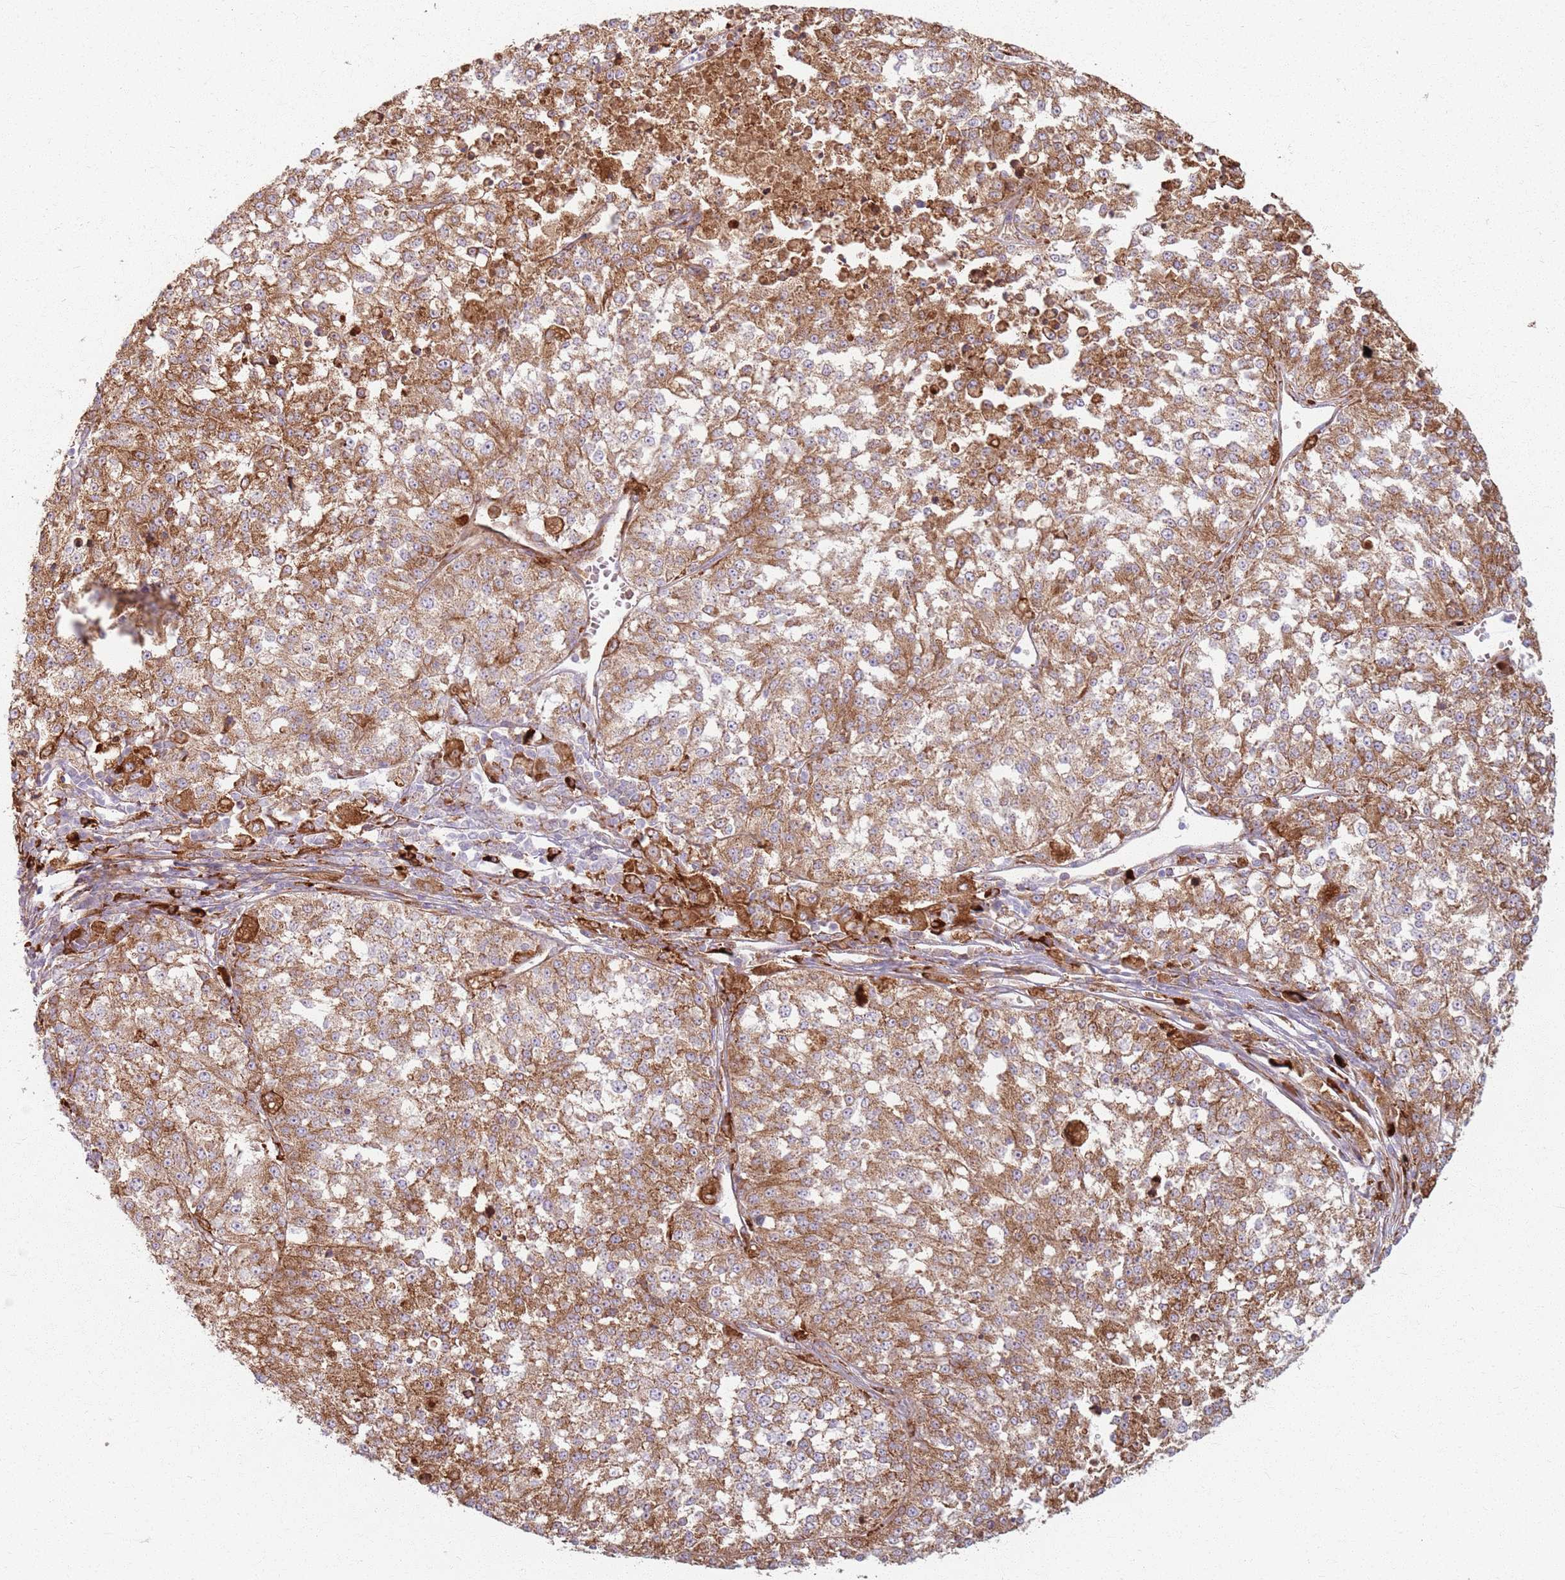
{"staining": {"intensity": "moderate", "quantity": ">75%", "location": "cytoplasmic/membranous"}, "tissue": "melanoma", "cell_type": "Tumor cells", "image_type": "cancer", "snomed": [{"axis": "morphology", "description": "Malignant melanoma, NOS"}, {"axis": "topography", "description": "Skin"}], "caption": "A high-resolution histopathology image shows IHC staining of malignant melanoma, which shows moderate cytoplasmic/membranous expression in about >75% of tumor cells.", "gene": "COLGALT1", "patient": {"sex": "female", "age": 64}}